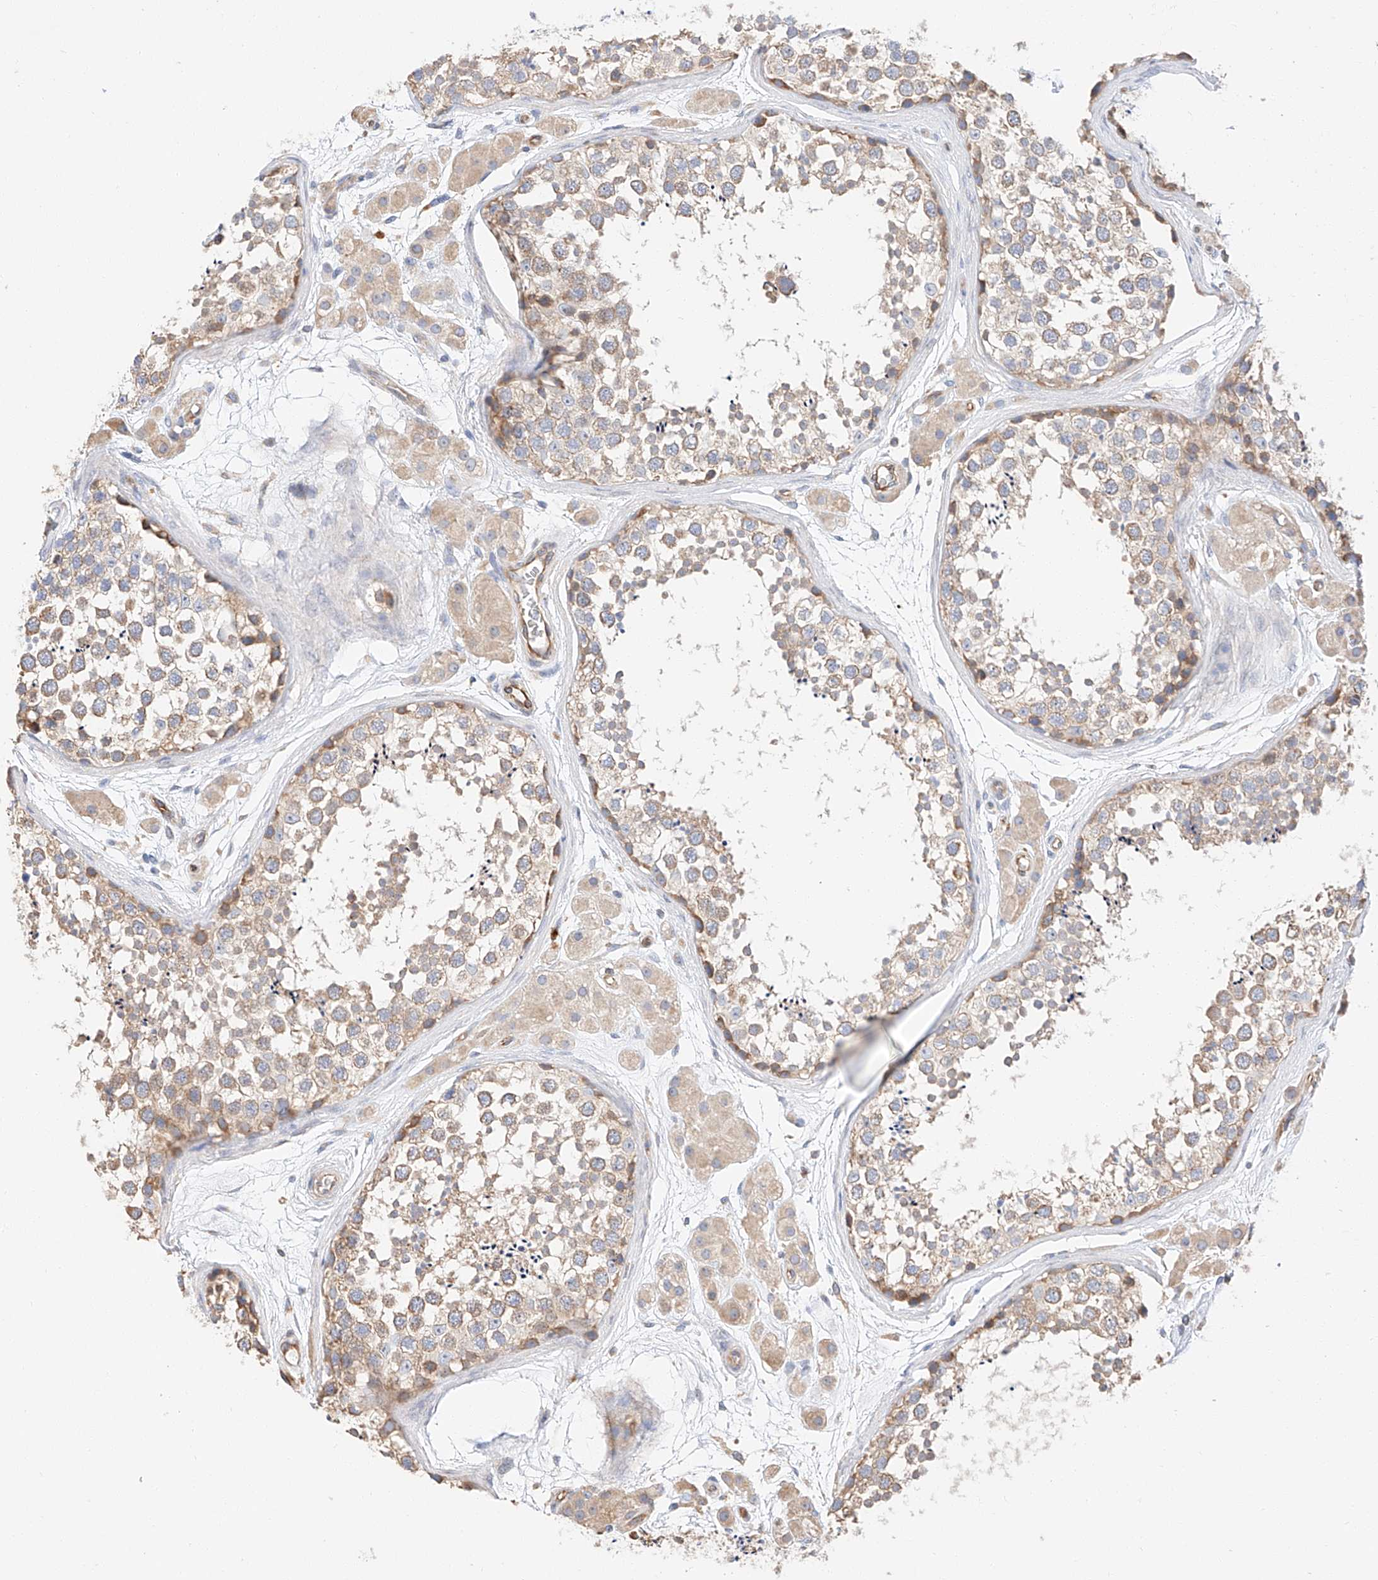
{"staining": {"intensity": "weak", "quantity": ">75%", "location": "cytoplasmic/membranous"}, "tissue": "testis", "cell_type": "Cells in seminiferous ducts", "image_type": "normal", "snomed": [{"axis": "morphology", "description": "Normal tissue, NOS"}, {"axis": "topography", "description": "Testis"}], "caption": "High-power microscopy captured an immunohistochemistry micrograph of unremarkable testis, revealing weak cytoplasmic/membranous positivity in about >75% of cells in seminiferous ducts. The protein of interest is stained brown, and the nuclei are stained in blue (DAB (3,3'-diaminobenzidine) IHC with brightfield microscopy, high magnification).", "gene": "GLMN", "patient": {"sex": "male", "age": 56}}